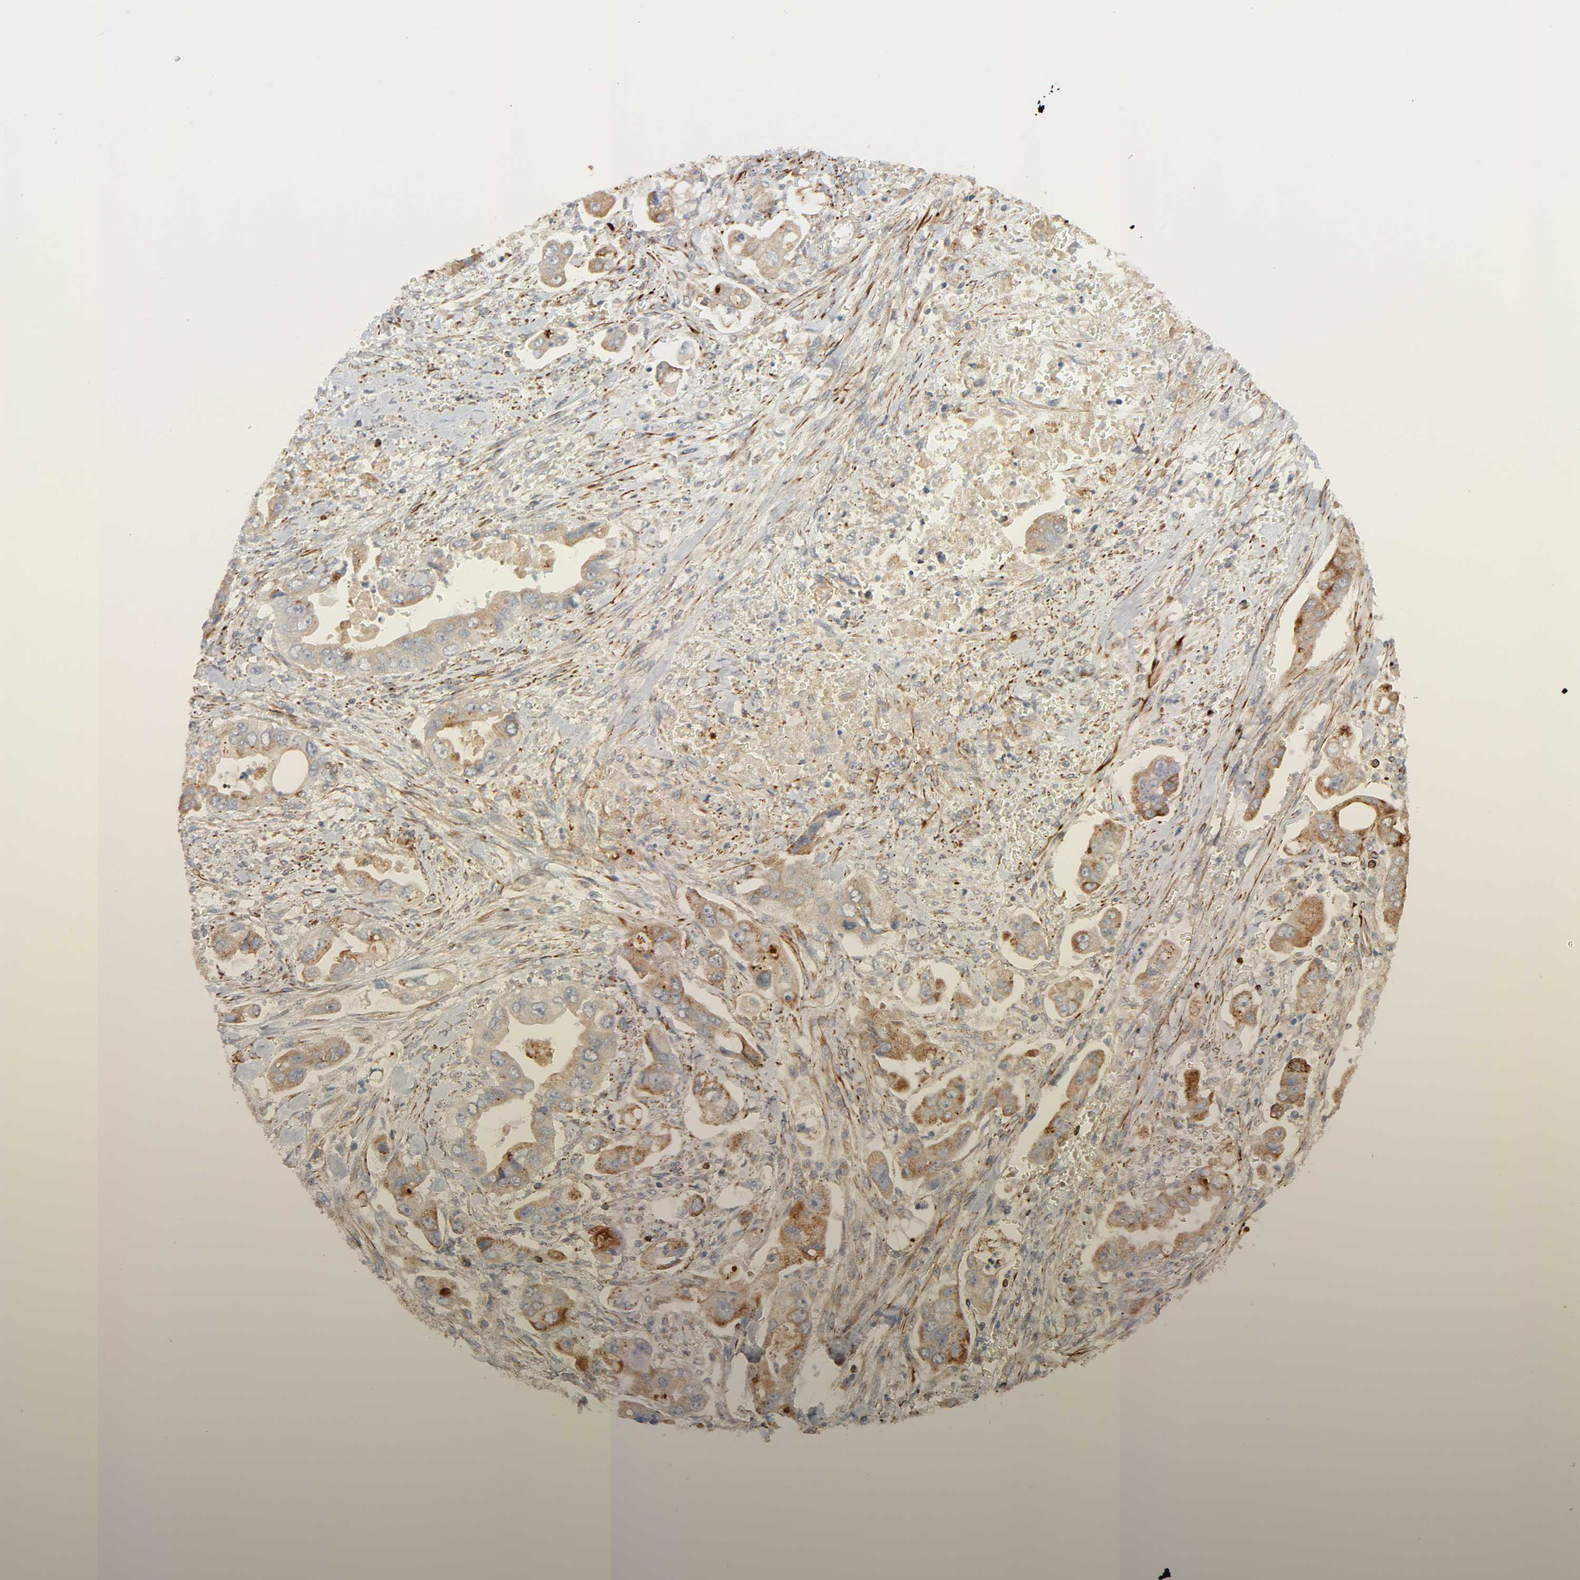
{"staining": {"intensity": "moderate", "quantity": ">75%", "location": "cytoplasmic/membranous"}, "tissue": "stomach cancer", "cell_type": "Tumor cells", "image_type": "cancer", "snomed": [{"axis": "morphology", "description": "Adenocarcinoma, NOS"}, {"axis": "topography", "description": "Stomach"}], "caption": "Brown immunohistochemical staining in human stomach cancer (adenocarcinoma) reveals moderate cytoplasmic/membranous expression in approximately >75% of tumor cells. The protein of interest is stained brown, and the nuclei are stained in blue (DAB (3,3'-diaminobenzidine) IHC with brightfield microscopy, high magnification).", "gene": "REEP6", "patient": {"sex": "male", "age": 62}}